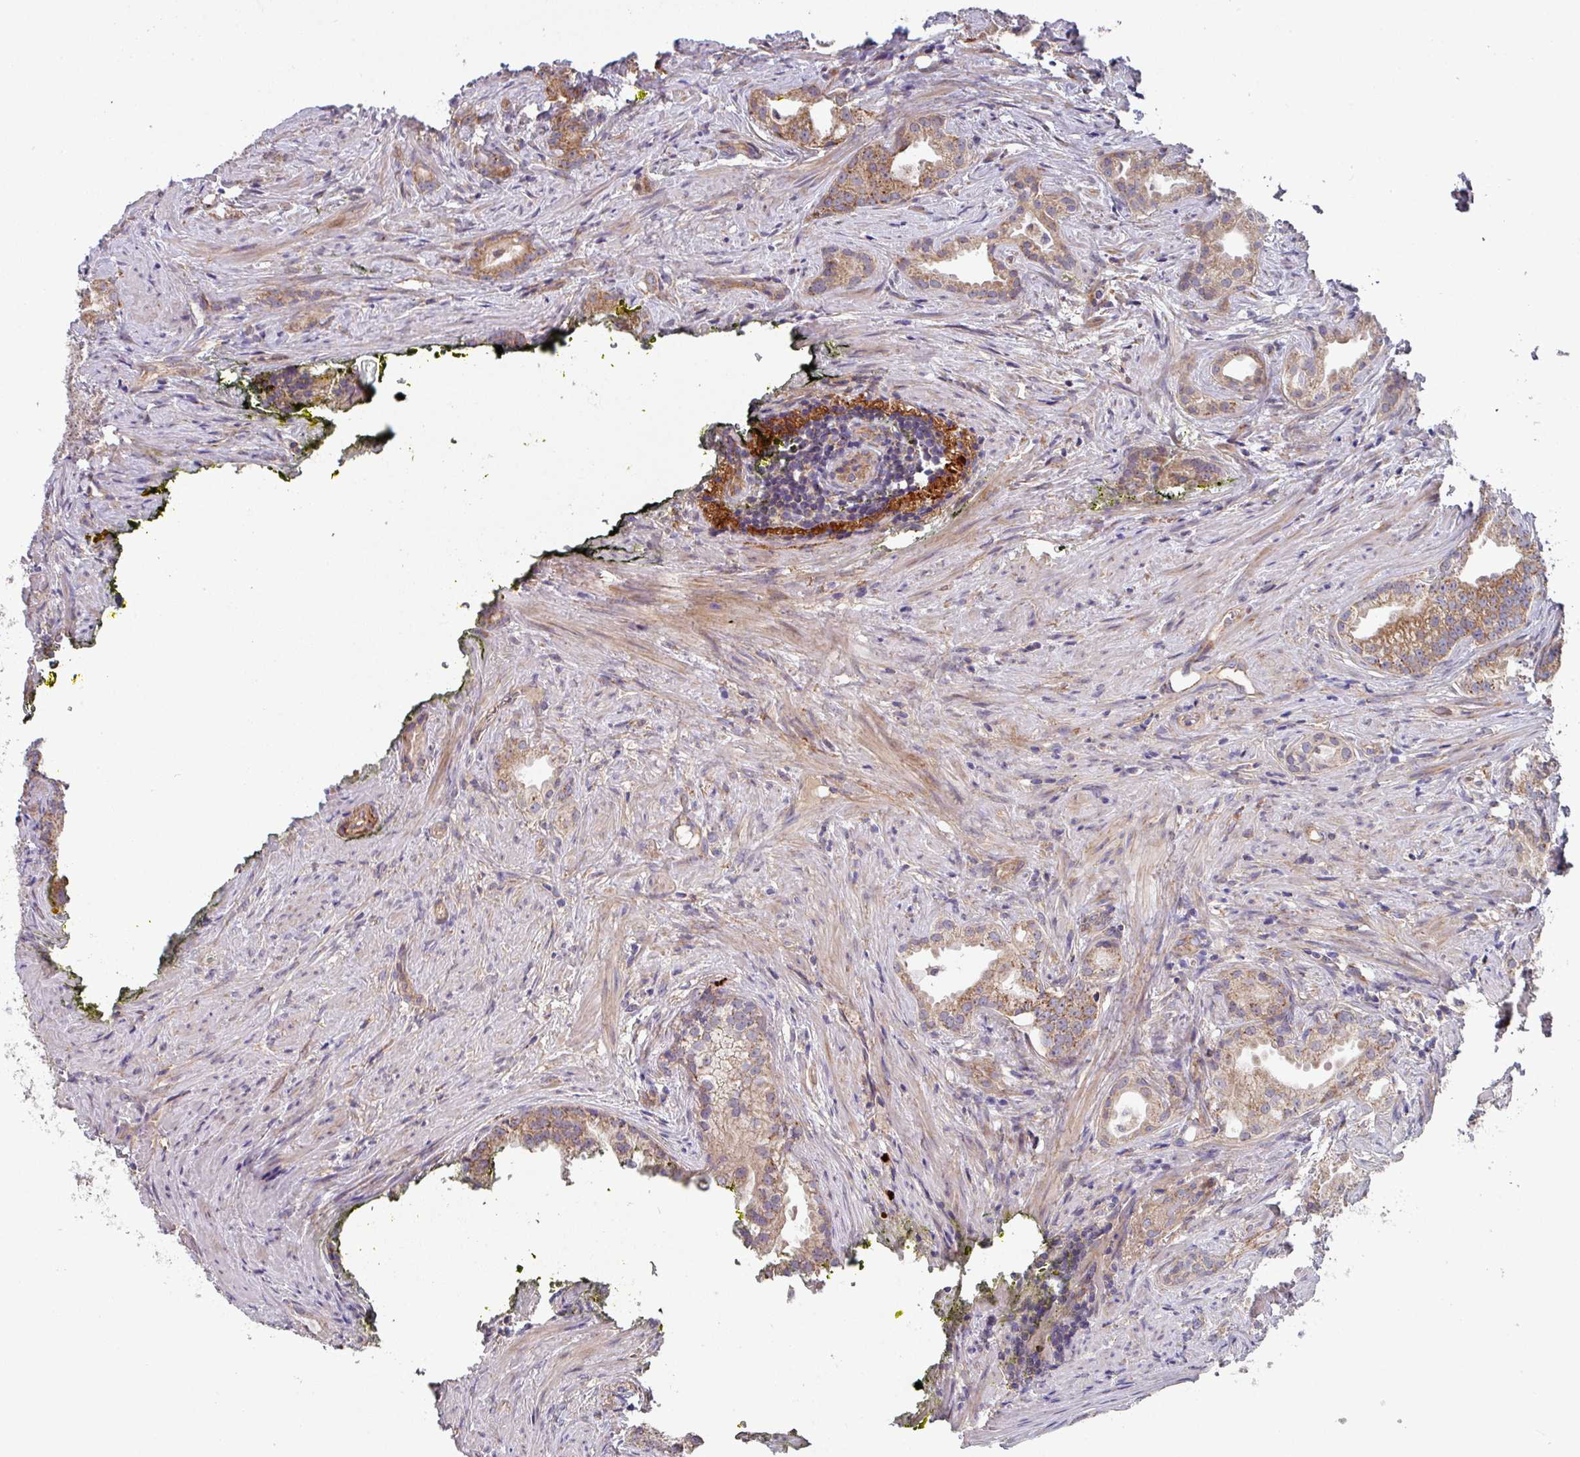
{"staining": {"intensity": "moderate", "quantity": ">75%", "location": "cytoplasmic/membranous"}, "tissue": "prostate cancer", "cell_type": "Tumor cells", "image_type": "cancer", "snomed": [{"axis": "morphology", "description": "Adenocarcinoma, Low grade"}, {"axis": "topography", "description": "Prostate"}], "caption": "Immunohistochemistry (IHC) staining of adenocarcinoma (low-grade) (prostate), which reveals medium levels of moderate cytoplasmic/membranous expression in approximately >75% of tumor cells indicating moderate cytoplasmic/membranous protein positivity. The staining was performed using DAB (brown) for protein detection and nuclei were counterstained in hematoxylin (blue).", "gene": "DCAF12L2", "patient": {"sex": "male", "age": 71}}